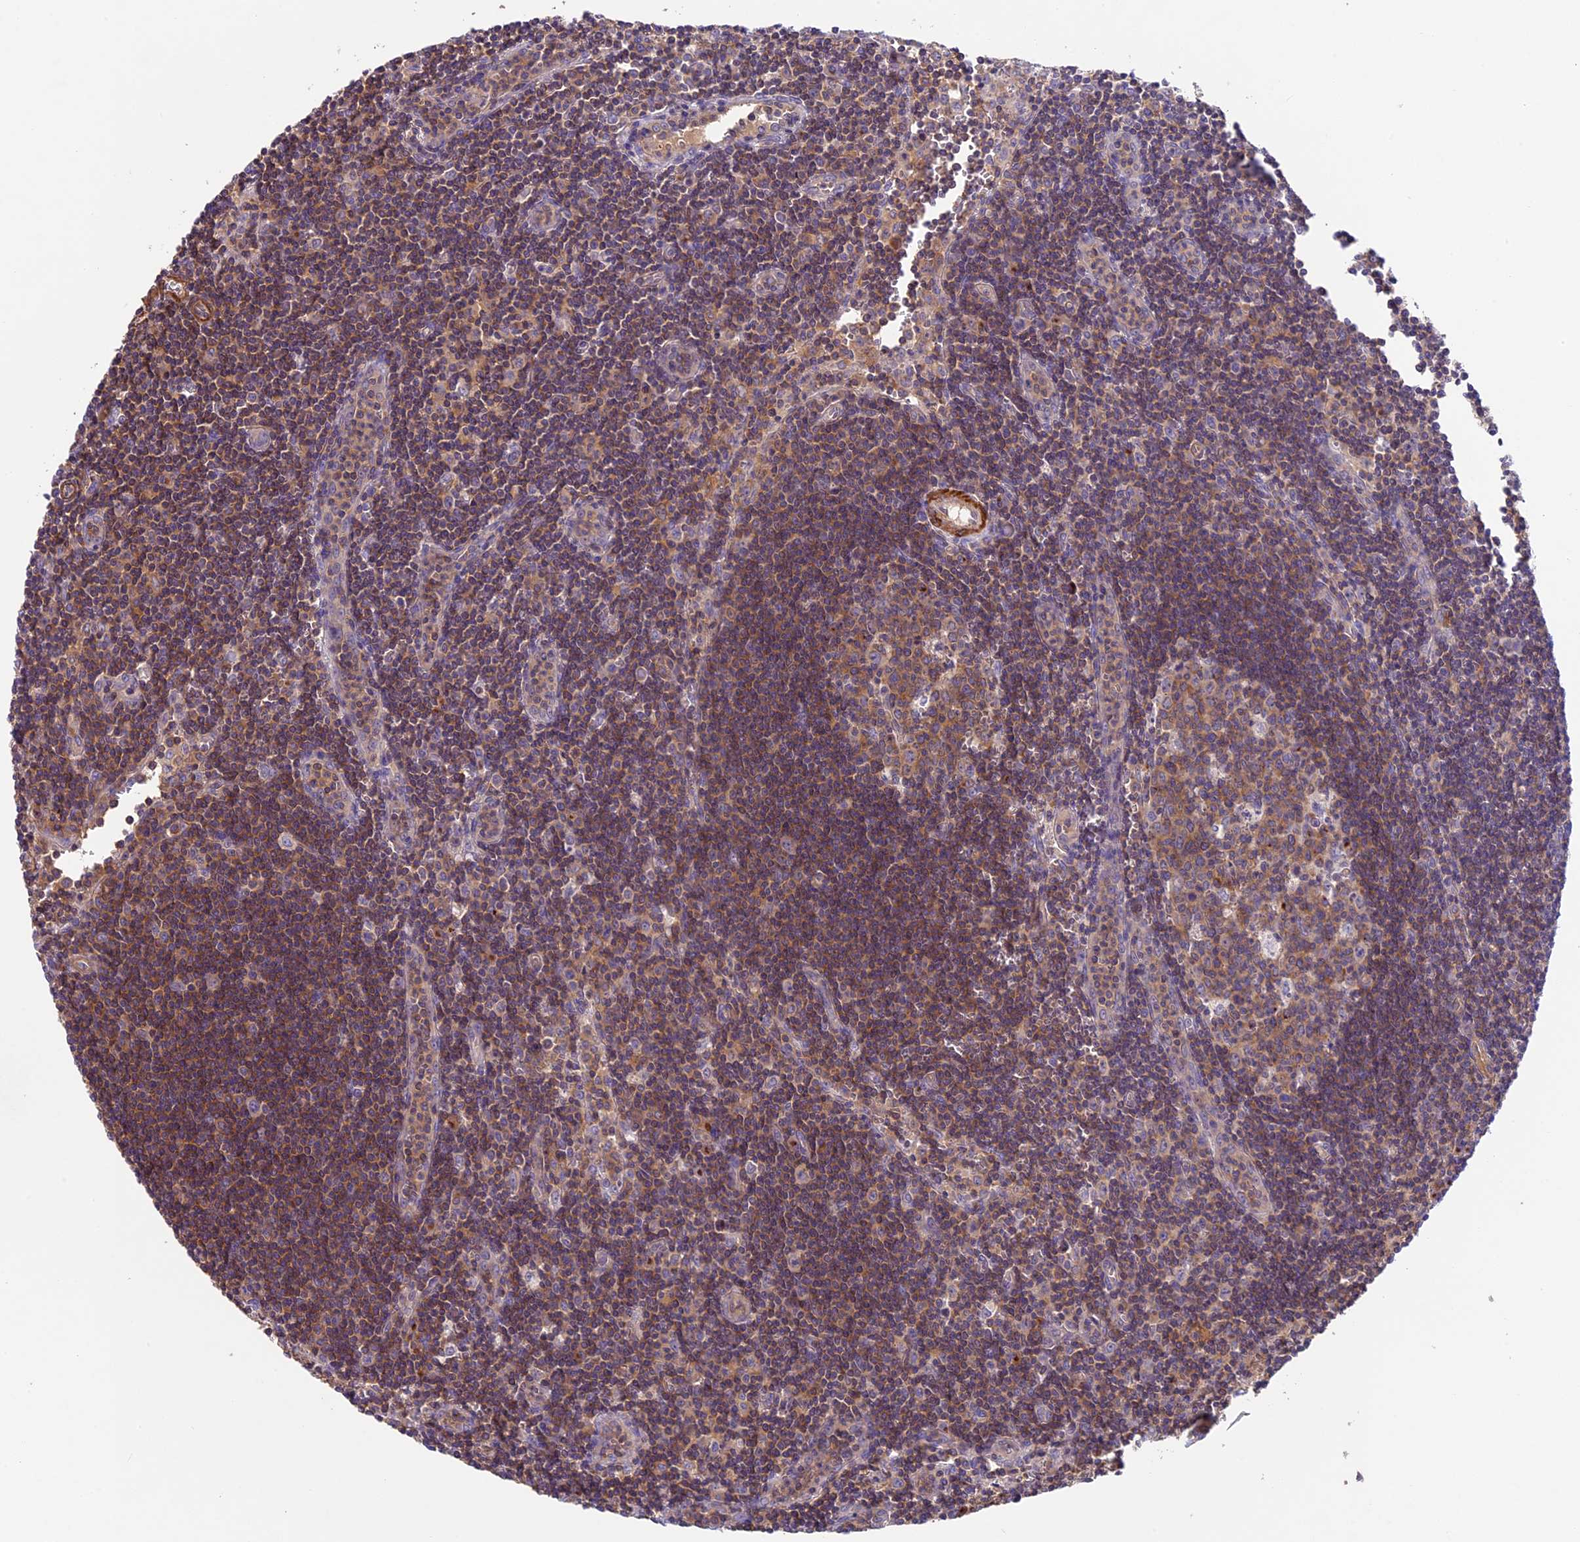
{"staining": {"intensity": "moderate", "quantity": "25%-75%", "location": "cytoplasmic/membranous"}, "tissue": "lymph node", "cell_type": "Germinal center cells", "image_type": "normal", "snomed": [{"axis": "morphology", "description": "Normal tissue, NOS"}, {"axis": "topography", "description": "Lymph node"}], "caption": "A brown stain shows moderate cytoplasmic/membranous staining of a protein in germinal center cells of benign lymph node.", "gene": "TBC1D1", "patient": {"sex": "female", "age": 32}}